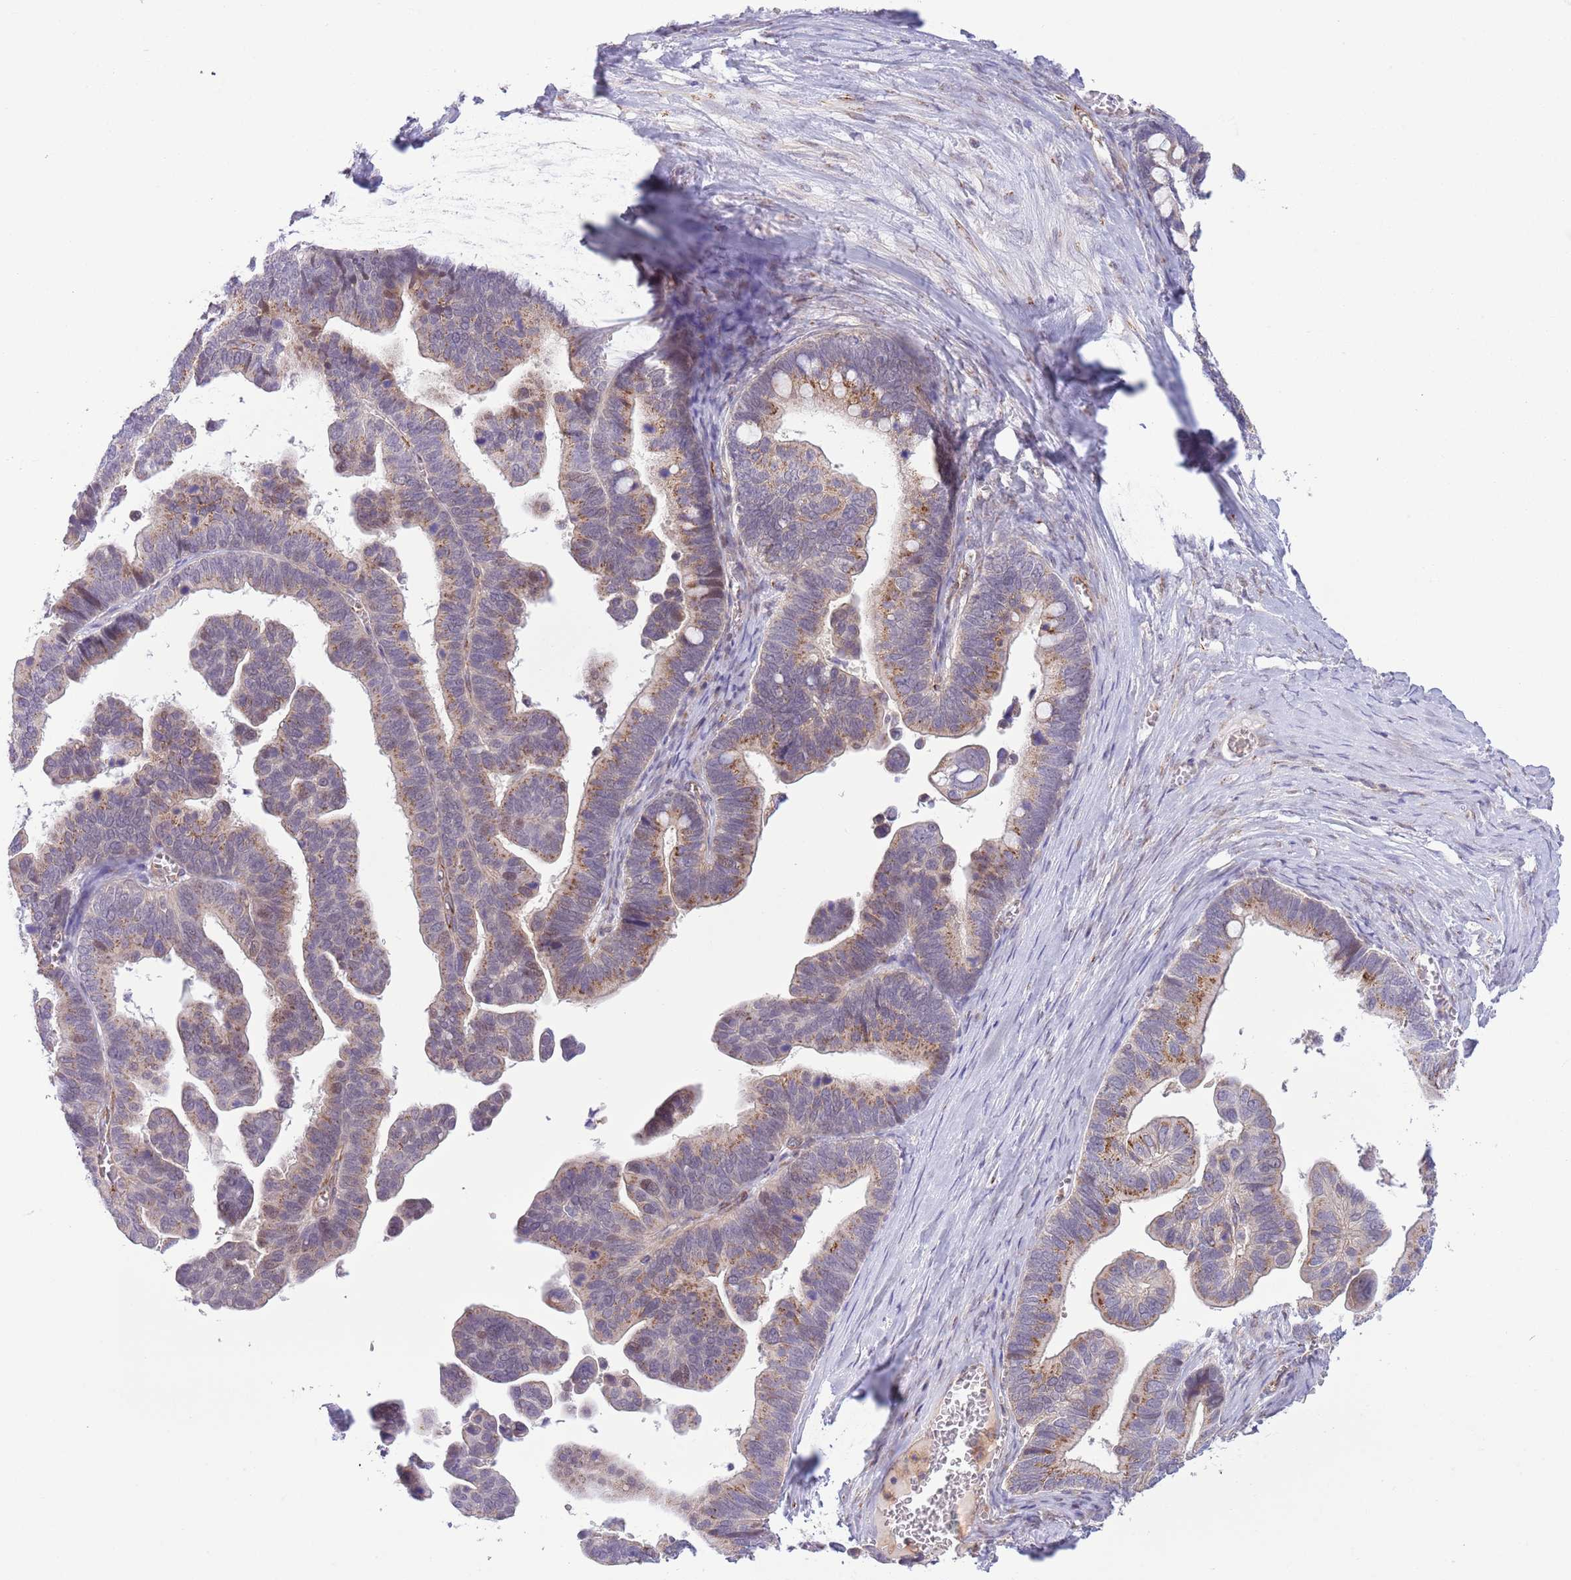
{"staining": {"intensity": "moderate", "quantity": ">75%", "location": "cytoplasmic/membranous"}, "tissue": "ovarian cancer", "cell_type": "Tumor cells", "image_type": "cancer", "snomed": [{"axis": "morphology", "description": "Cystadenocarcinoma, serous, NOS"}, {"axis": "topography", "description": "Ovary"}], "caption": "Tumor cells show moderate cytoplasmic/membranous positivity in about >75% of cells in ovarian cancer.", "gene": "C20orf96", "patient": {"sex": "female", "age": 56}}